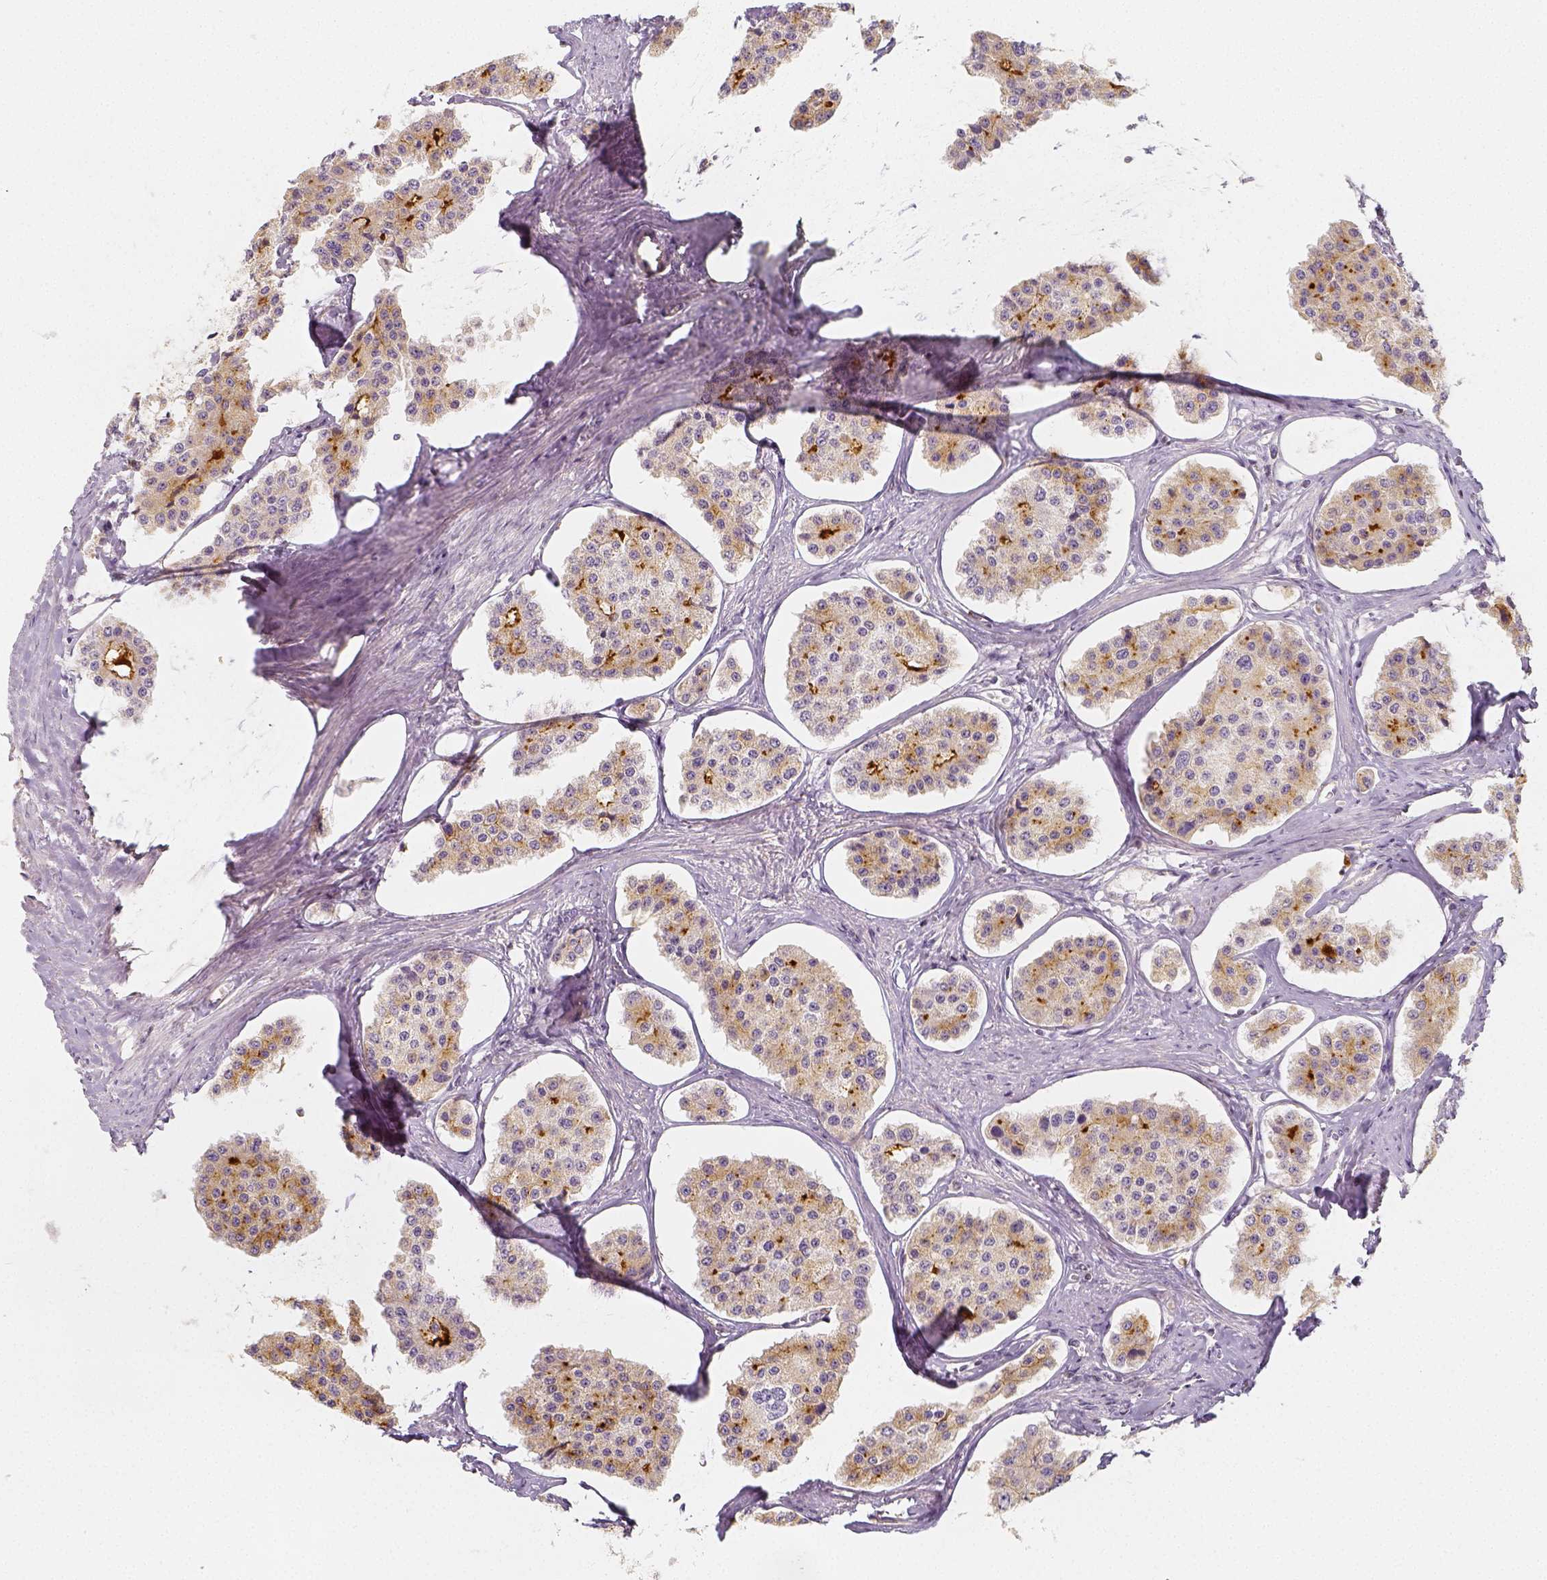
{"staining": {"intensity": "moderate", "quantity": ">75%", "location": "cytoplasmic/membranous"}, "tissue": "carcinoid", "cell_type": "Tumor cells", "image_type": "cancer", "snomed": [{"axis": "morphology", "description": "Carcinoid, malignant, NOS"}, {"axis": "topography", "description": "Small intestine"}], "caption": "IHC staining of carcinoid, which exhibits medium levels of moderate cytoplasmic/membranous staining in approximately >75% of tumor cells indicating moderate cytoplasmic/membranous protein positivity. The staining was performed using DAB (3,3'-diaminobenzidine) (brown) for protein detection and nuclei were counterstained in hematoxylin (blue).", "gene": "PTPRJ", "patient": {"sex": "female", "age": 65}}